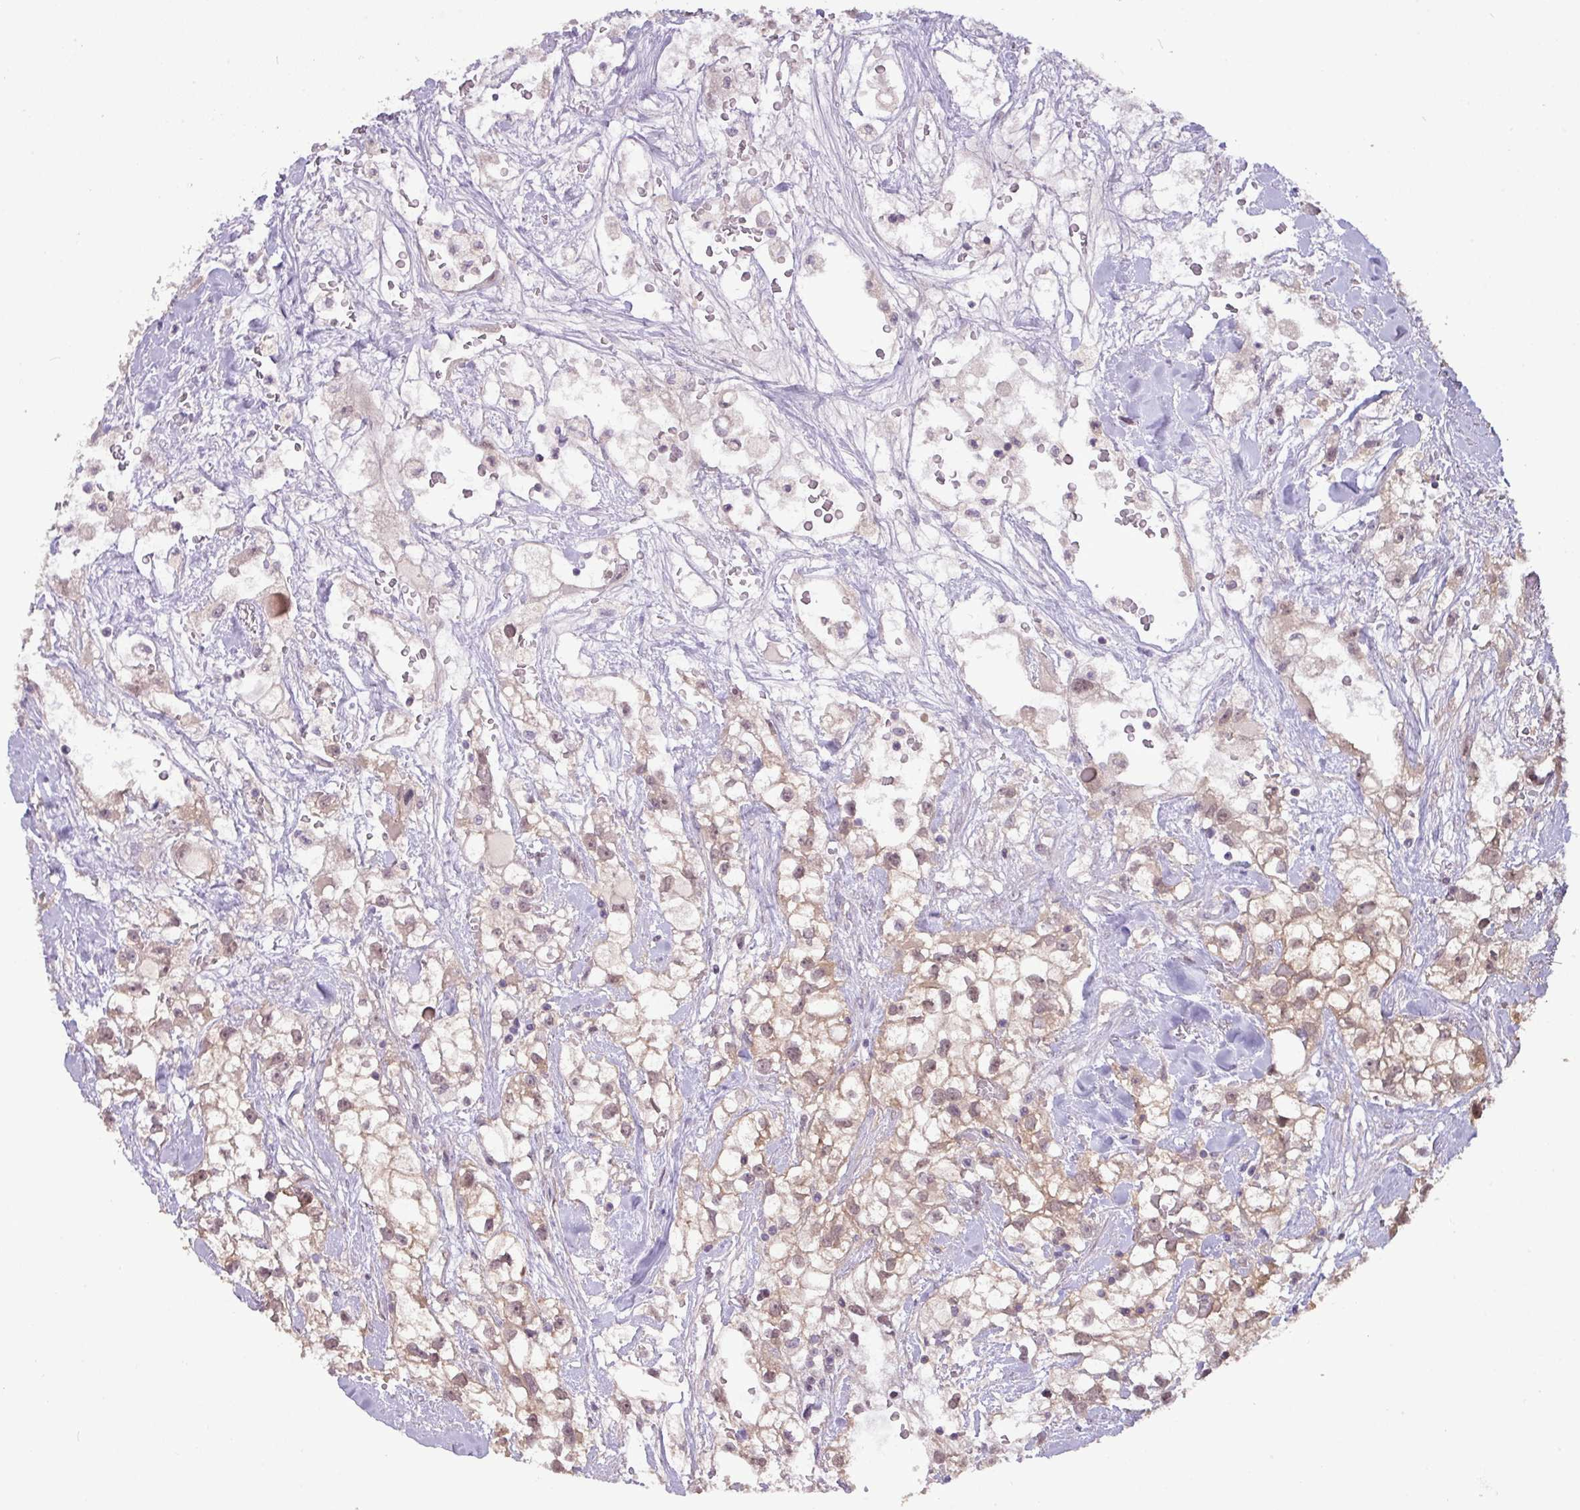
{"staining": {"intensity": "weak", "quantity": "<25%", "location": "cytoplasmic/membranous"}, "tissue": "renal cancer", "cell_type": "Tumor cells", "image_type": "cancer", "snomed": [{"axis": "morphology", "description": "Adenocarcinoma, NOS"}, {"axis": "topography", "description": "Kidney"}], "caption": "This is a photomicrograph of immunohistochemistry (IHC) staining of renal cancer (adenocarcinoma), which shows no staining in tumor cells.", "gene": "RIPPLY1", "patient": {"sex": "male", "age": 59}}